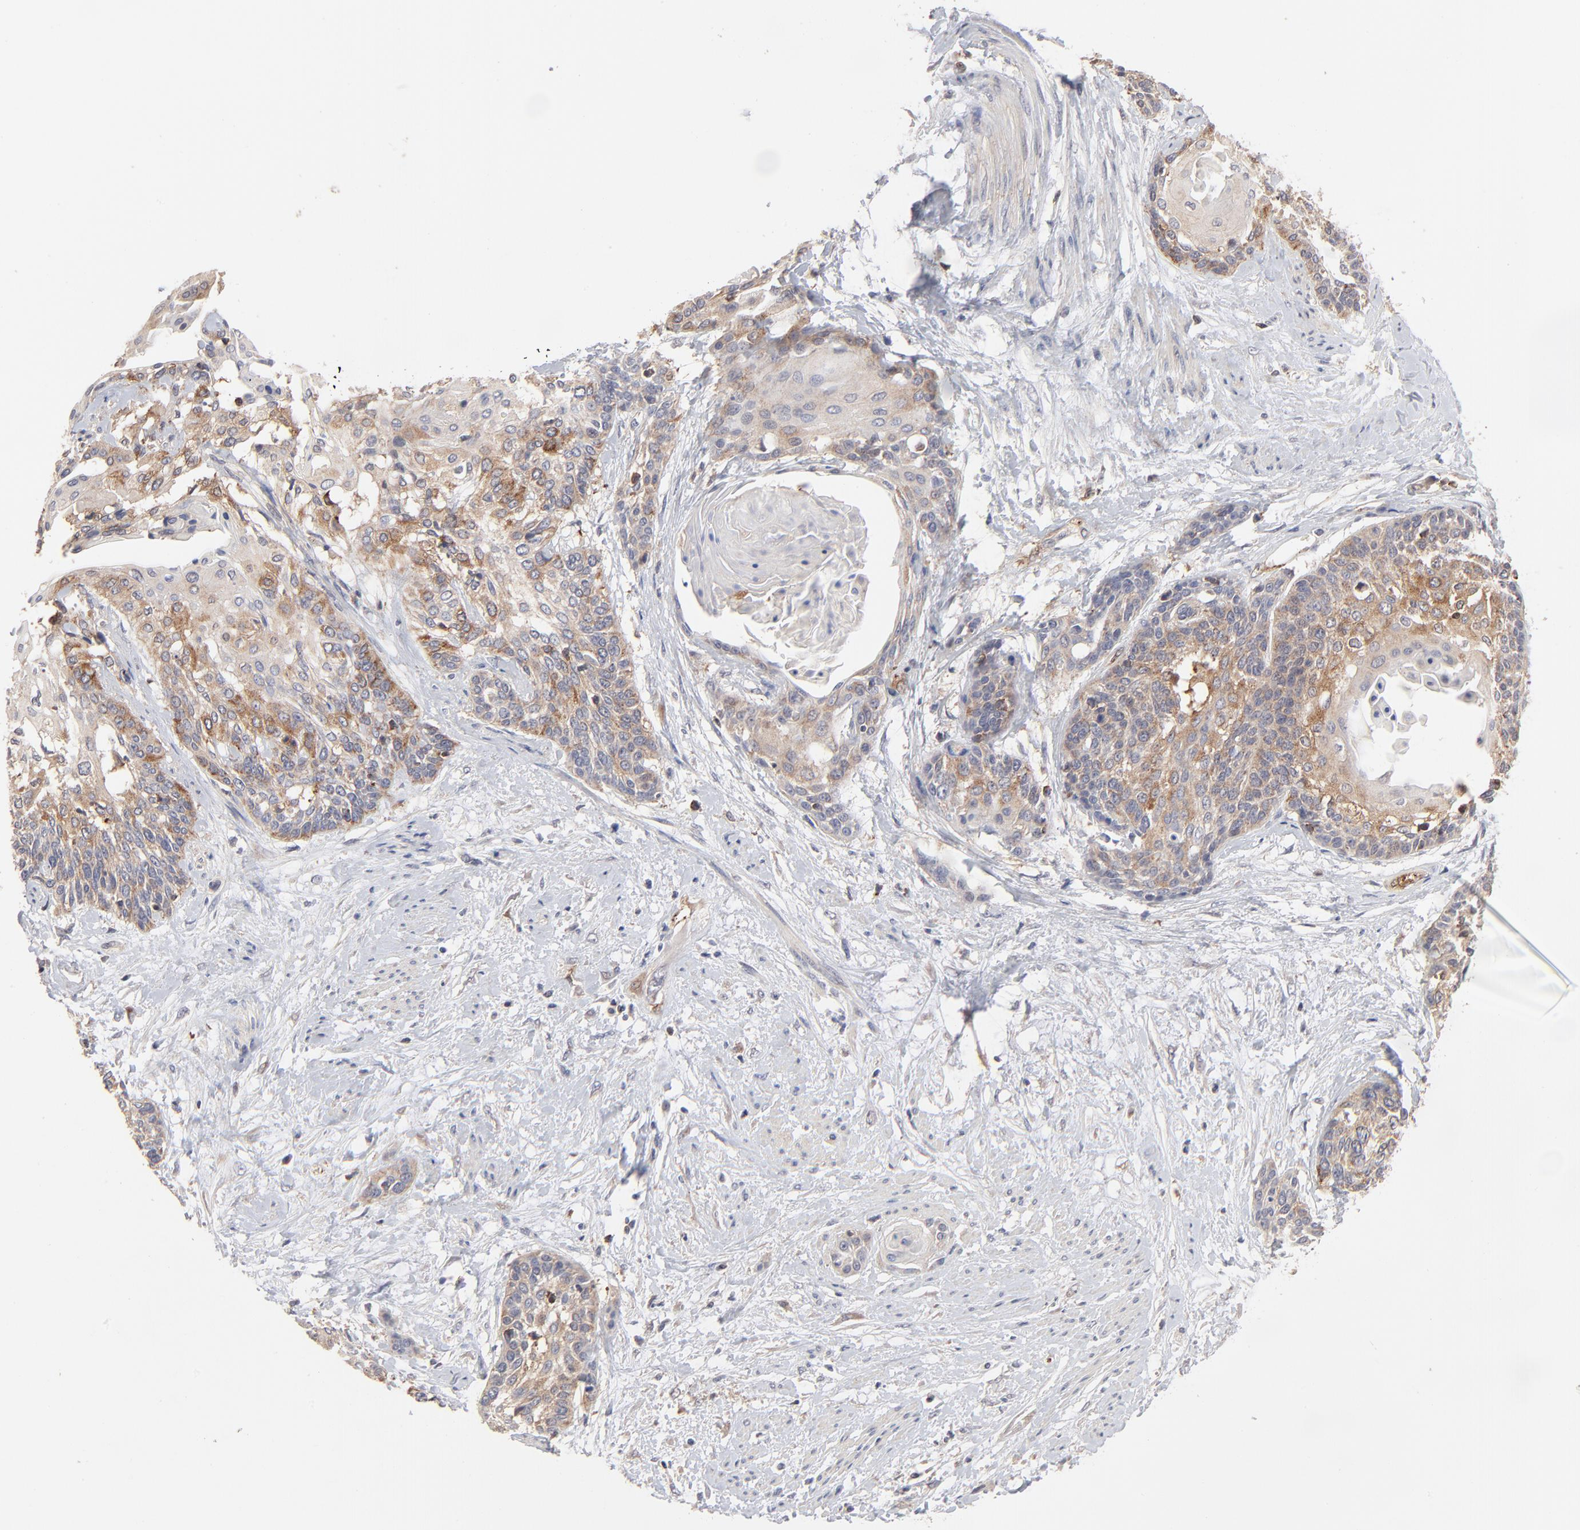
{"staining": {"intensity": "moderate", "quantity": "25%-75%", "location": "cytoplasmic/membranous"}, "tissue": "cervical cancer", "cell_type": "Tumor cells", "image_type": "cancer", "snomed": [{"axis": "morphology", "description": "Squamous cell carcinoma, NOS"}, {"axis": "topography", "description": "Cervix"}], "caption": "The micrograph exhibits staining of squamous cell carcinoma (cervical), revealing moderate cytoplasmic/membranous protein expression (brown color) within tumor cells.", "gene": "IVNS1ABP", "patient": {"sex": "female", "age": 57}}